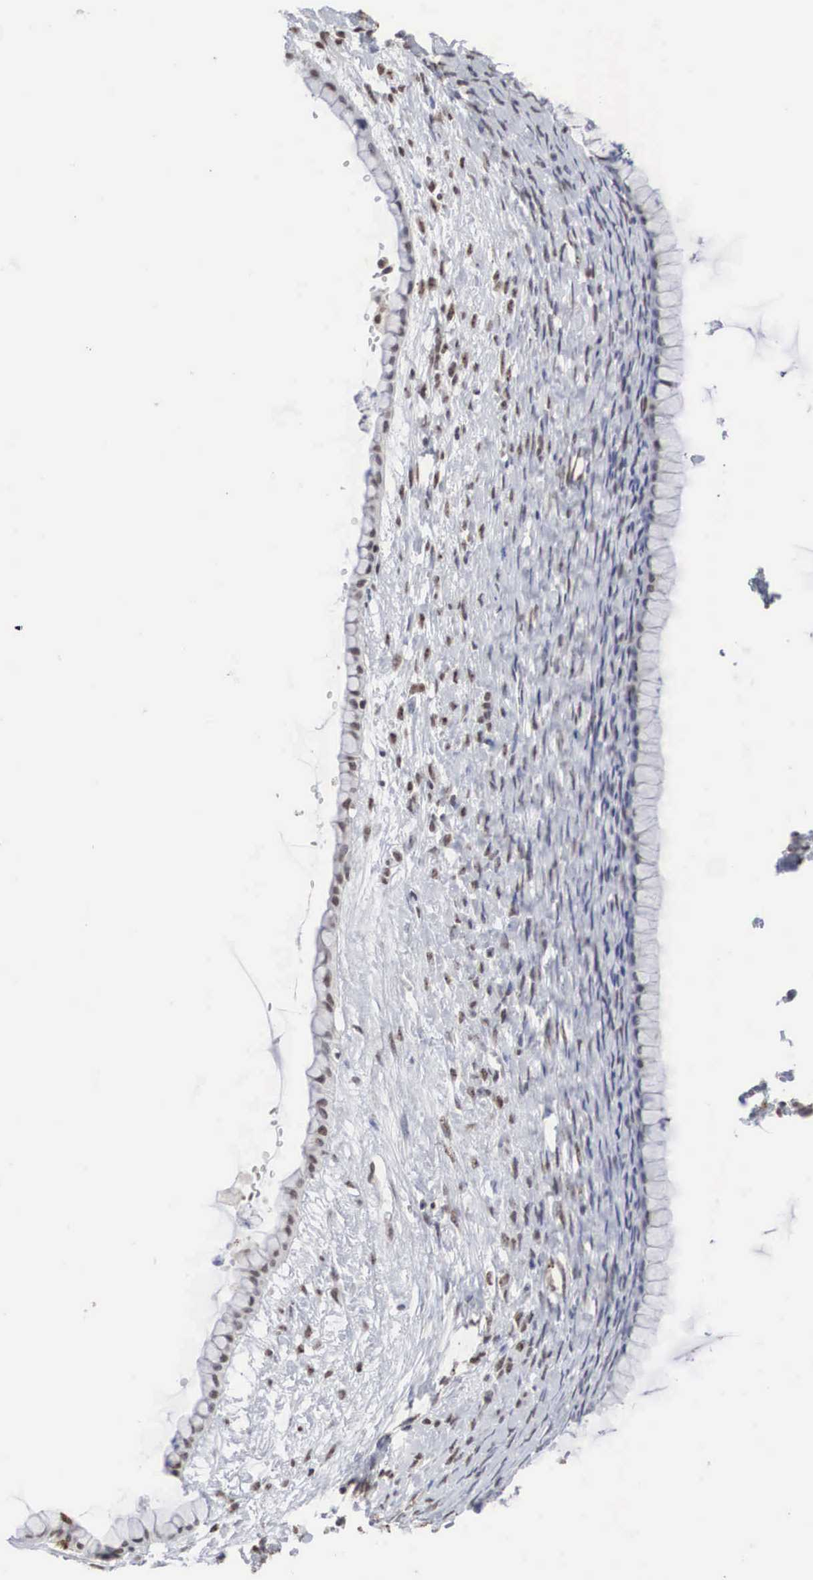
{"staining": {"intensity": "negative", "quantity": "none", "location": "none"}, "tissue": "ovarian cancer", "cell_type": "Tumor cells", "image_type": "cancer", "snomed": [{"axis": "morphology", "description": "Cystadenocarcinoma, mucinous, NOS"}, {"axis": "topography", "description": "Ovary"}], "caption": "Immunohistochemical staining of mucinous cystadenocarcinoma (ovarian) shows no significant positivity in tumor cells.", "gene": "AUTS2", "patient": {"sex": "female", "age": 25}}